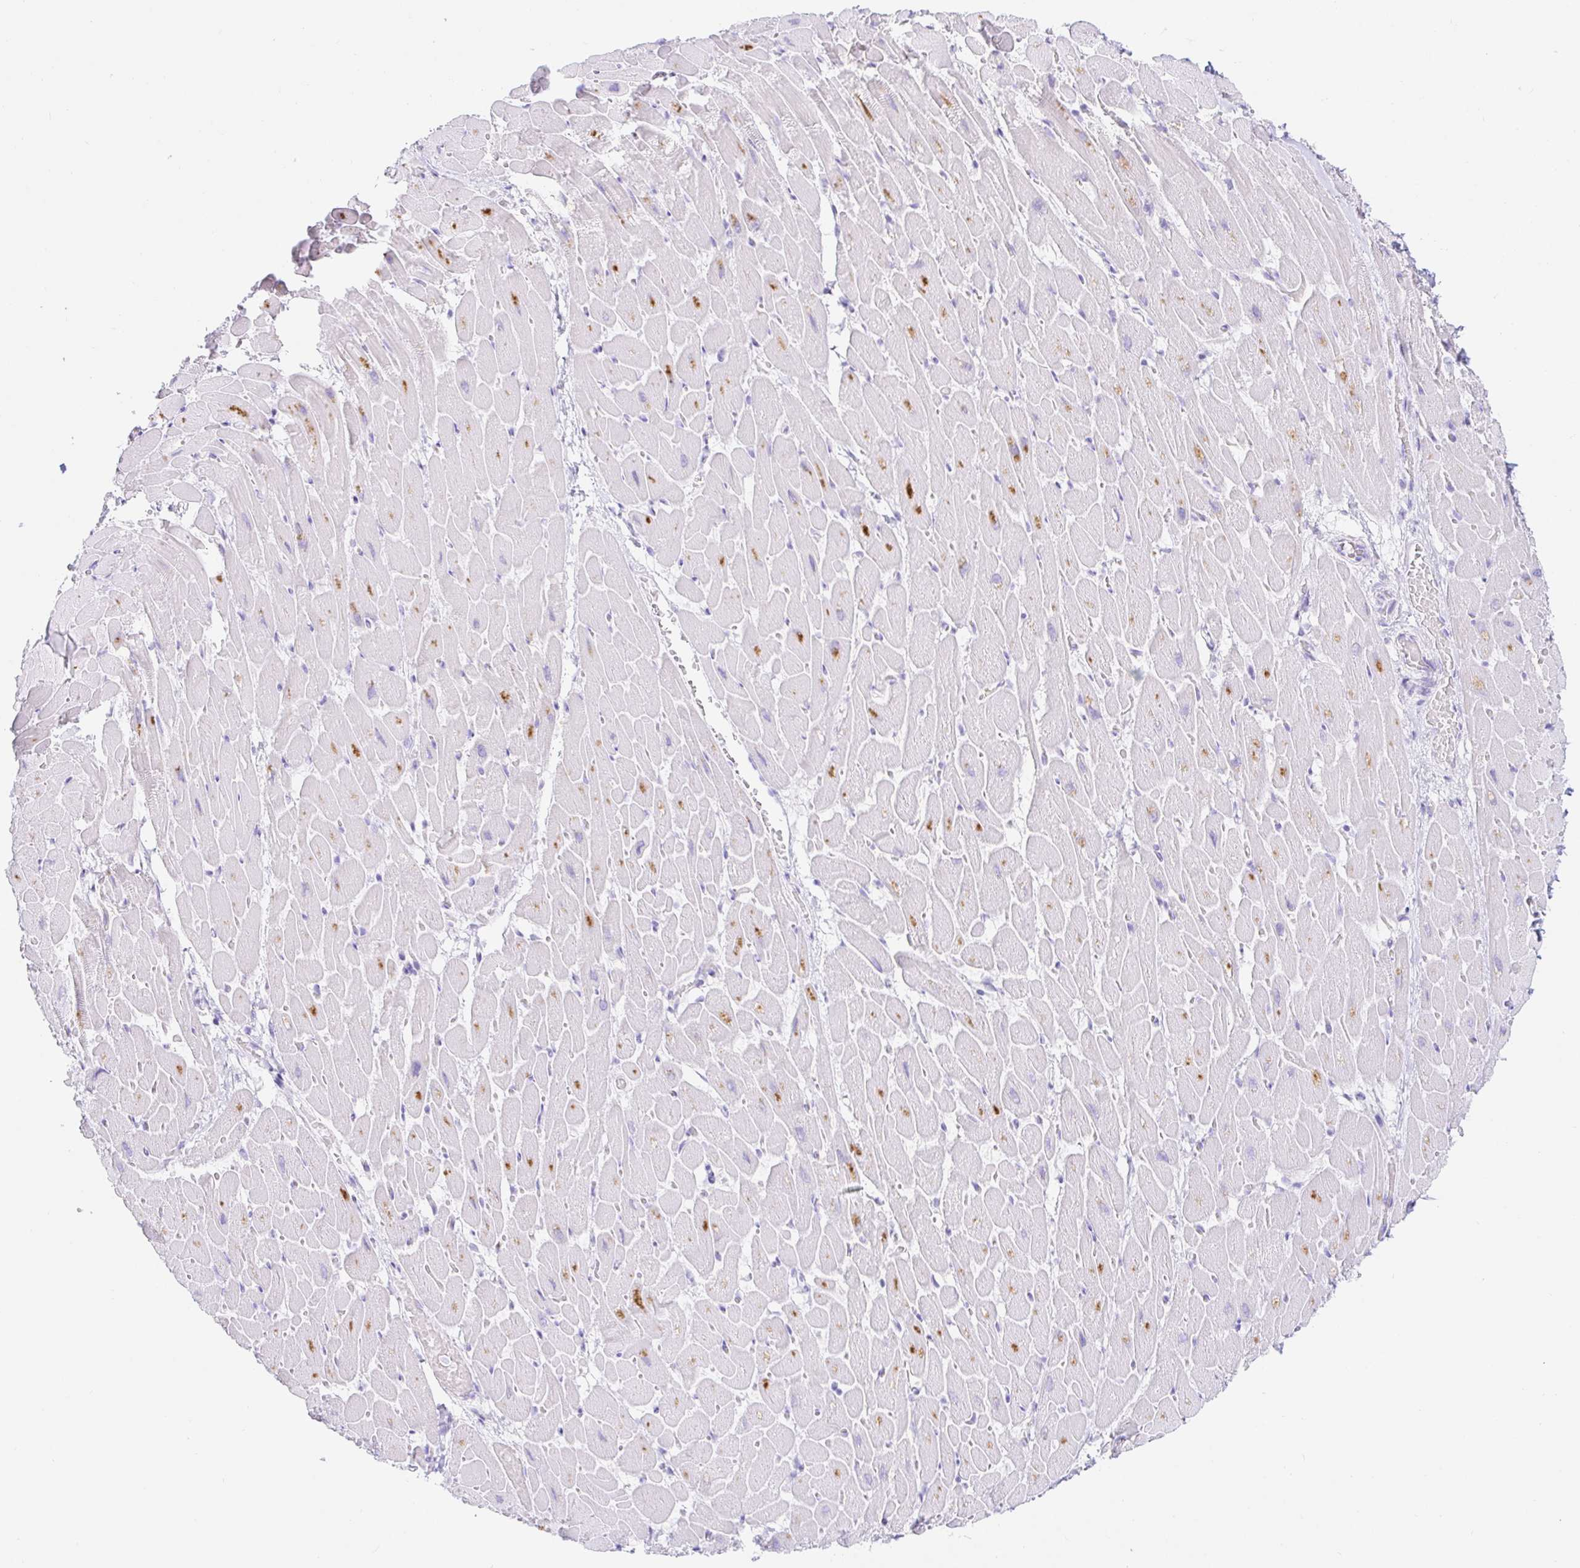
{"staining": {"intensity": "moderate", "quantity": "<25%", "location": "cytoplasmic/membranous"}, "tissue": "heart muscle", "cell_type": "Cardiomyocytes", "image_type": "normal", "snomed": [{"axis": "morphology", "description": "Normal tissue, NOS"}, {"axis": "topography", "description": "Heart"}], "caption": "Protein staining of benign heart muscle shows moderate cytoplasmic/membranous expression in about <25% of cardiomyocytes.", "gene": "PAX8", "patient": {"sex": "male", "age": 37}}